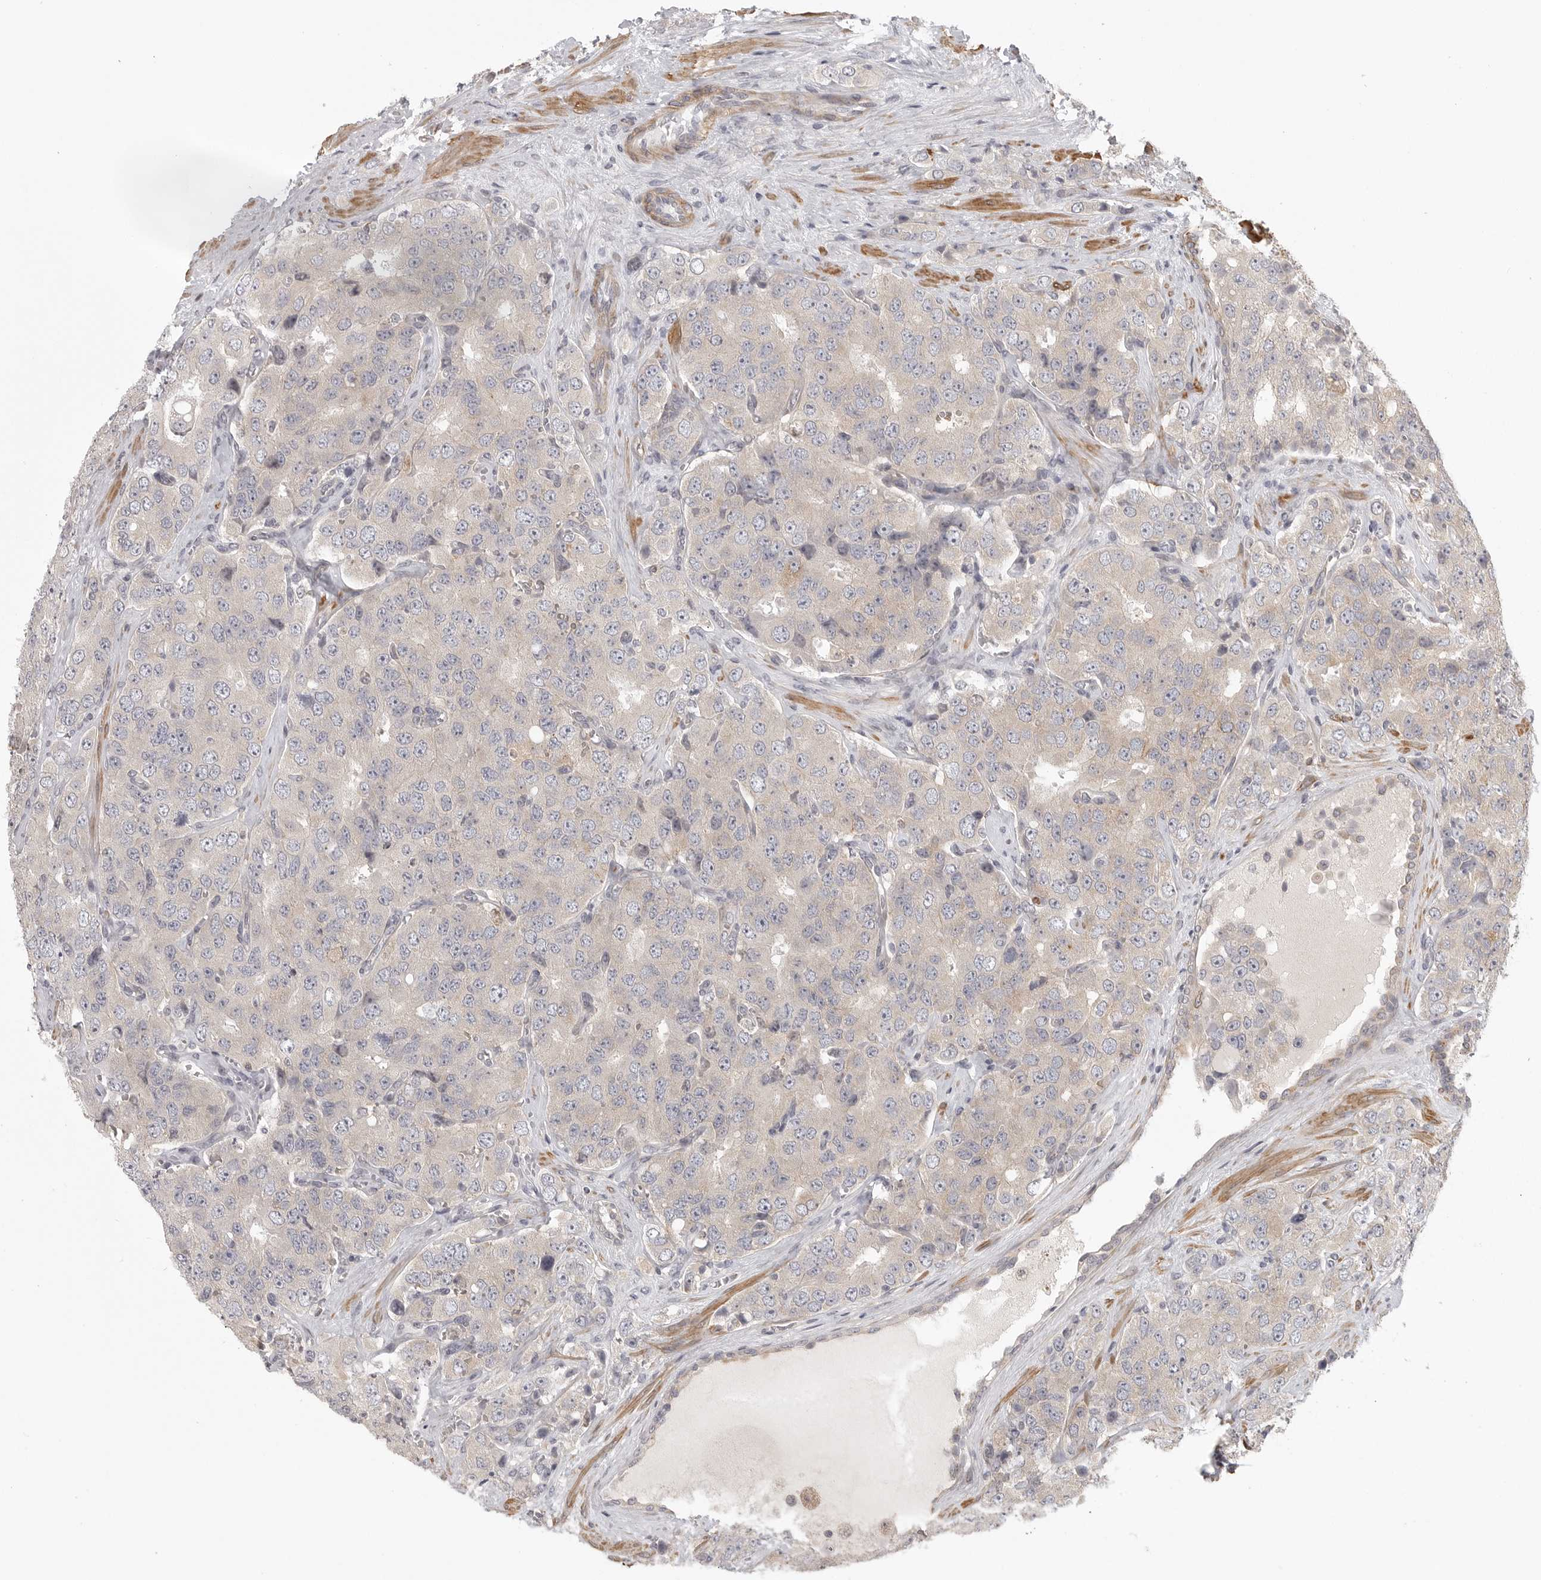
{"staining": {"intensity": "negative", "quantity": "none", "location": "none"}, "tissue": "prostate cancer", "cell_type": "Tumor cells", "image_type": "cancer", "snomed": [{"axis": "morphology", "description": "Adenocarcinoma, High grade"}, {"axis": "topography", "description": "Prostate"}], "caption": "This is a histopathology image of IHC staining of prostate adenocarcinoma (high-grade), which shows no staining in tumor cells.", "gene": "CCPG1", "patient": {"sex": "male", "age": 58}}